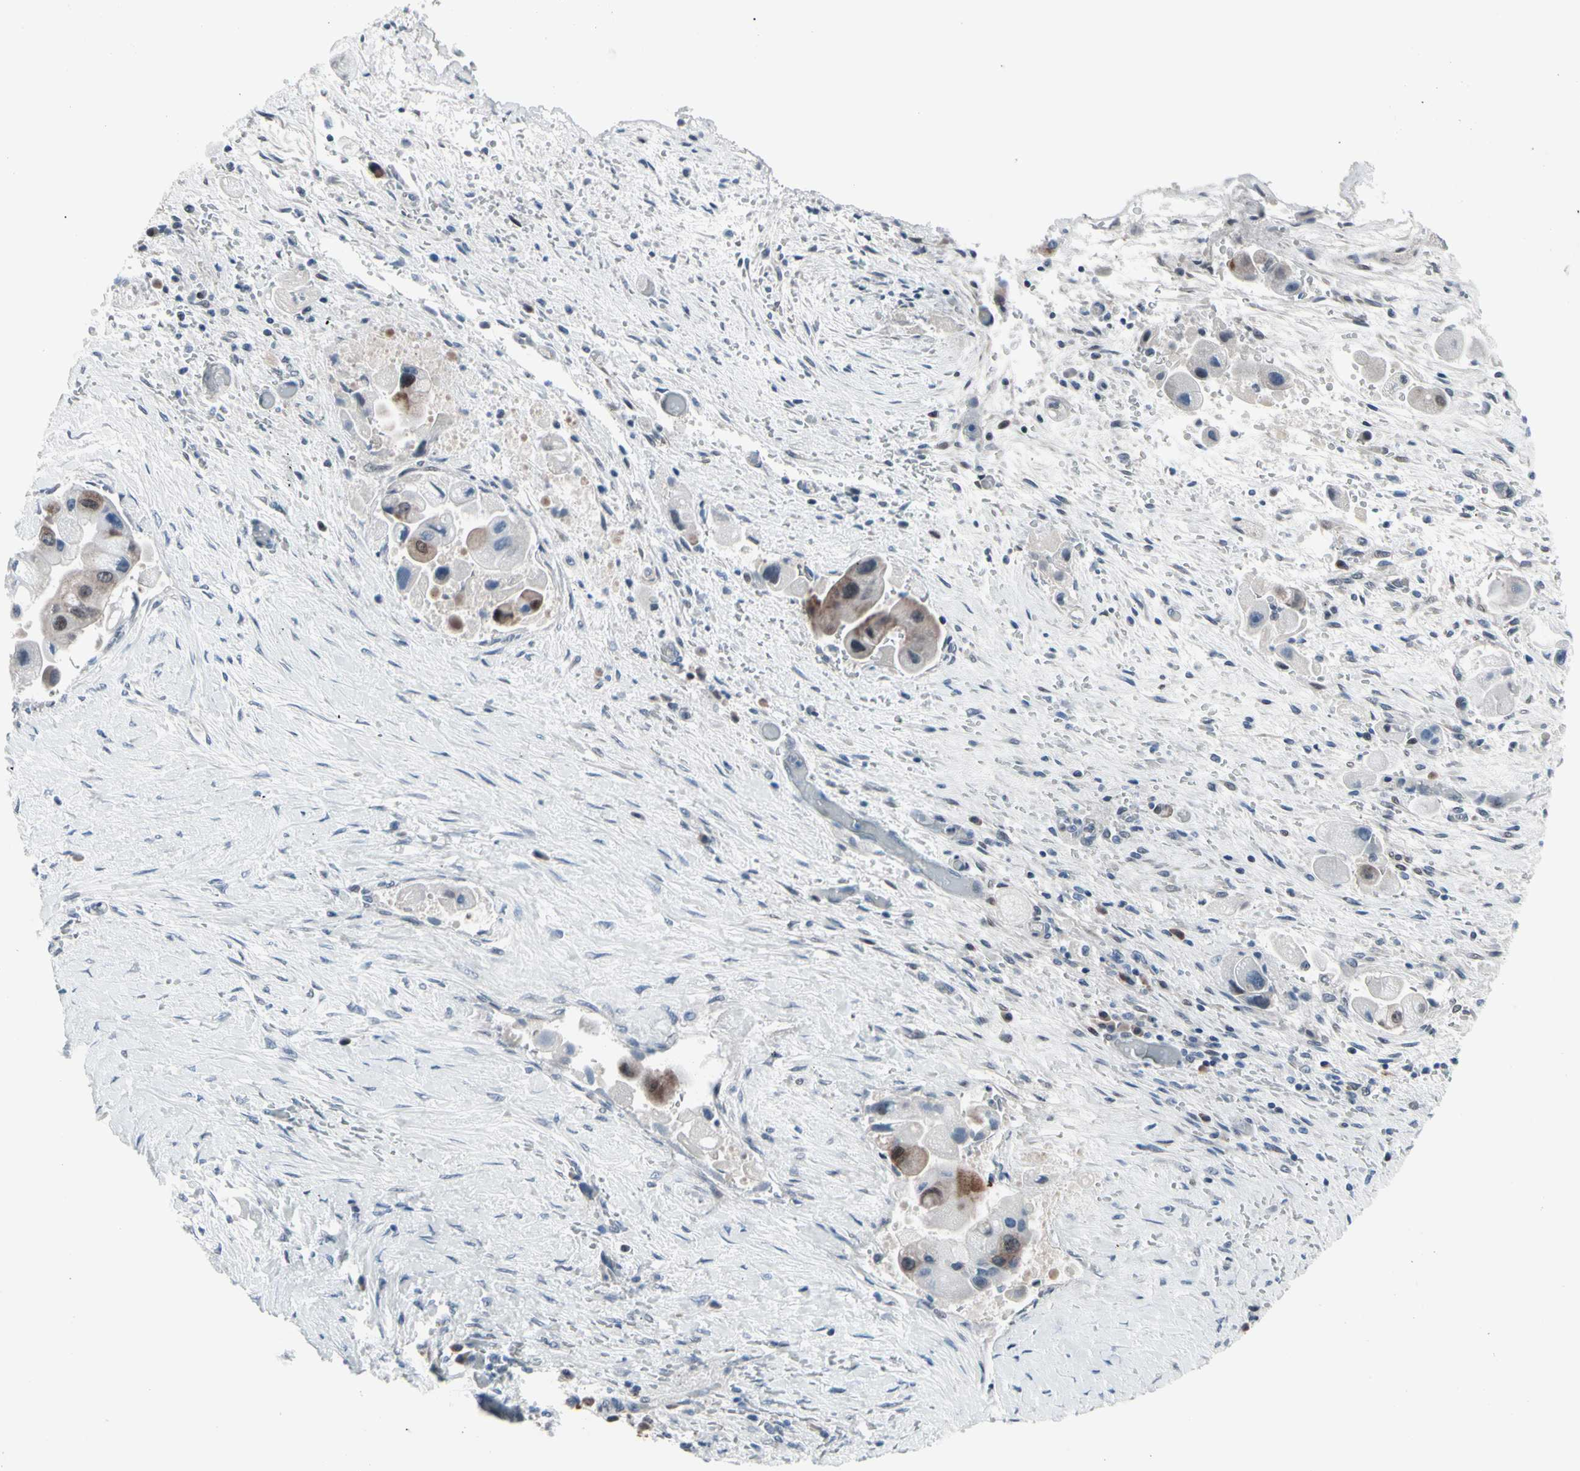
{"staining": {"intensity": "moderate", "quantity": "25%-75%", "location": "cytoplasmic/membranous,nuclear"}, "tissue": "liver cancer", "cell_type": "Tumor cells", "image_type": "cancer", "snomed": [{"axis": "morphology", "description": "Normal tissue, NOS"}, {"axis": "morphology", "description": "Cholangiocarcinoma"}, {"axis": "topography", "description": "Liver"}, {"axis": "topography", "description": "Peripheral nerve tissue"}], "caption": "Immunohistochemical staining of liver cancer displays medium levels of moderate cytoplasmic/membranous and nuclear expression in about 25%-75% of tumor cells.", "gene": "TXN", "patient": {"sex": "male", "age": 50}}